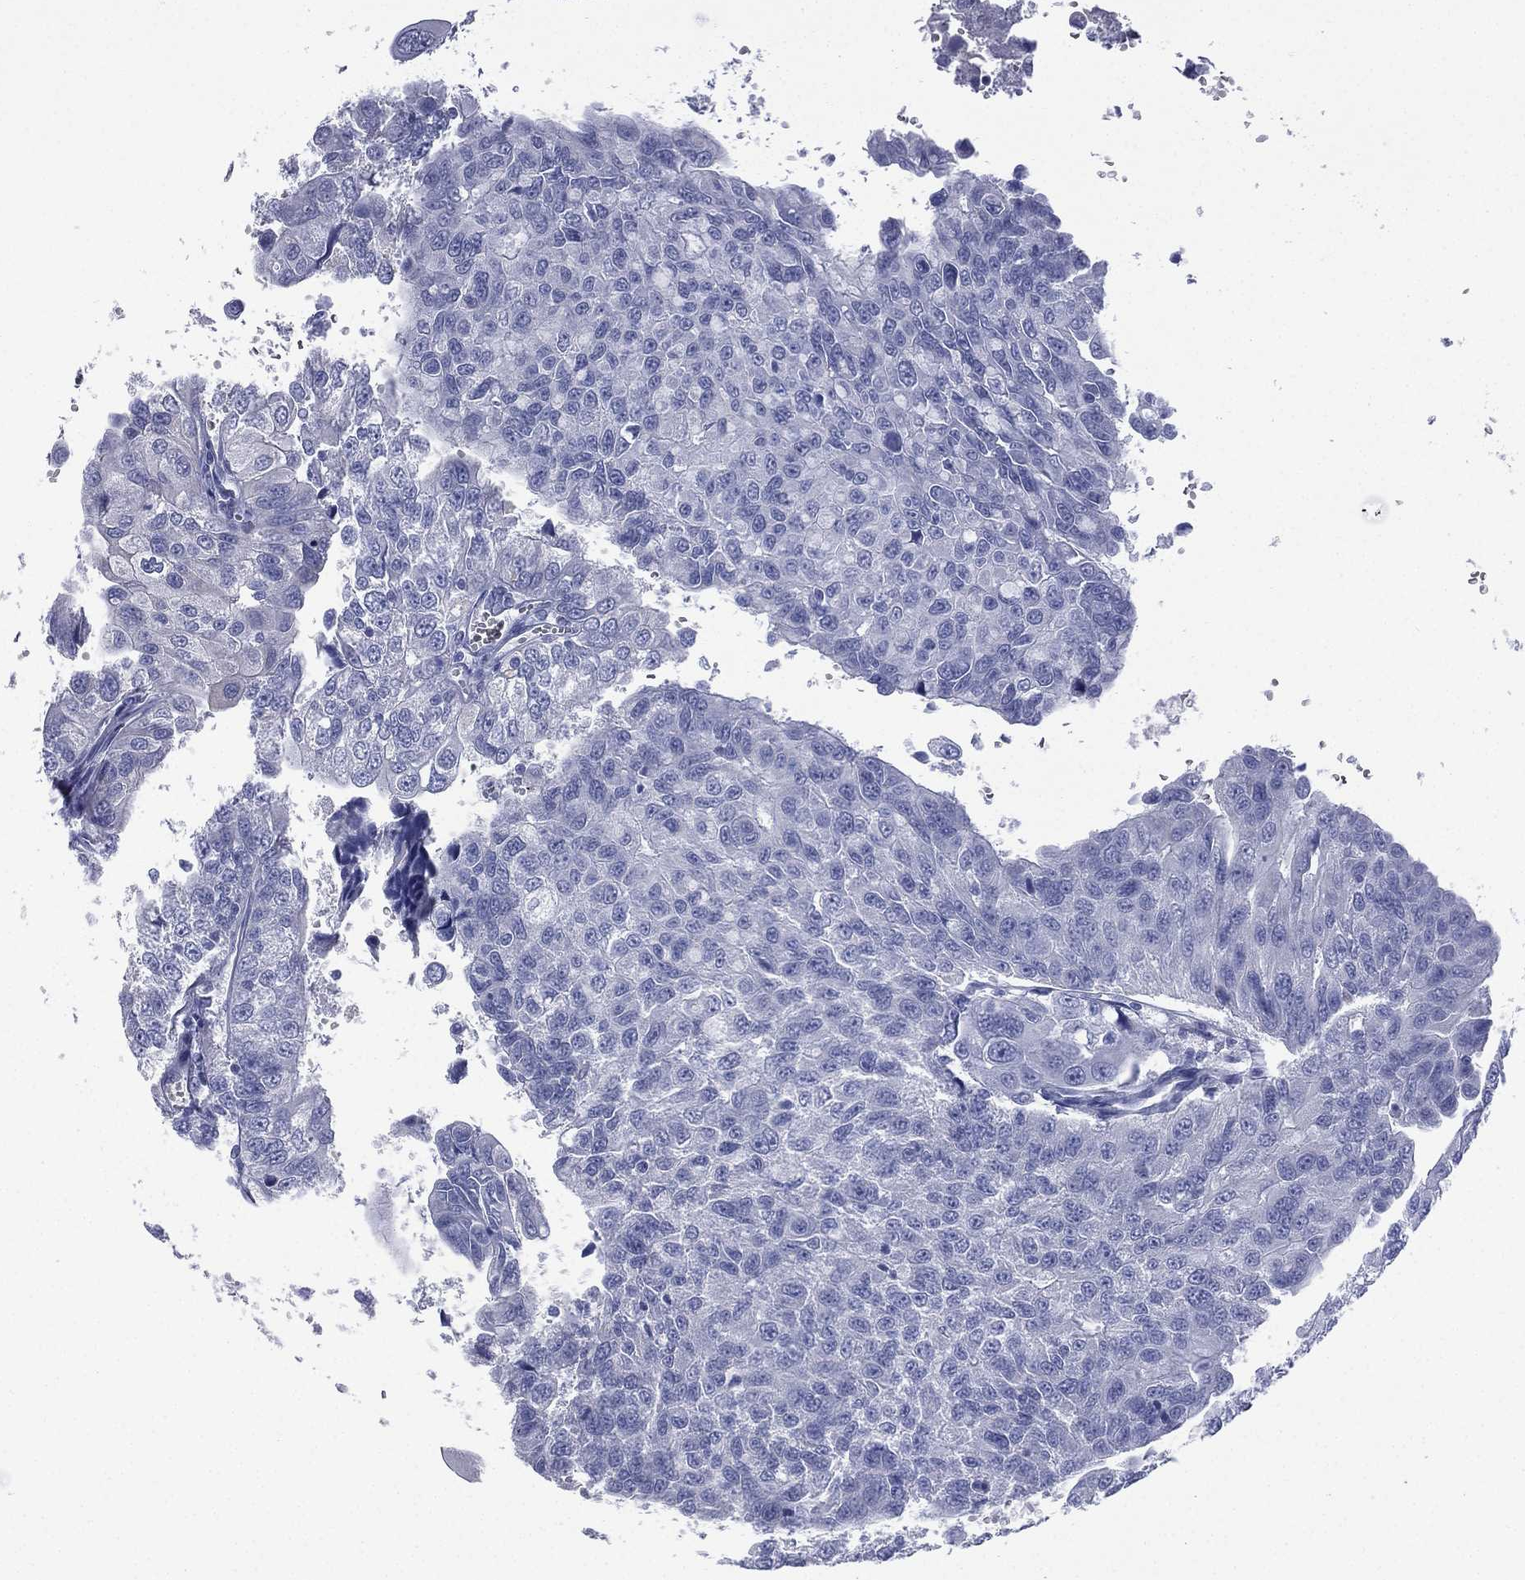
{"staining": {"intensity": "negative", "quantity": "none", "location": "none"}, "tissue": "urothelial cancer", "cell_type": "Tumor cells", "image_type": "cancer", "snomed": [{"axis": "morphology", "description": "Urothelial carcinoma, NOS"}, {"axis": "morphology", "description": "Urothelial carcinoma, High grade"}, {"axis": "topography", "description": "Urinary bladder"}], "caption": "Urothelial cancer stained for a protein using IHC shows no positivity tumor cells.", "gene": "CES2", "patient": {"sex": "female", "age": 73}}